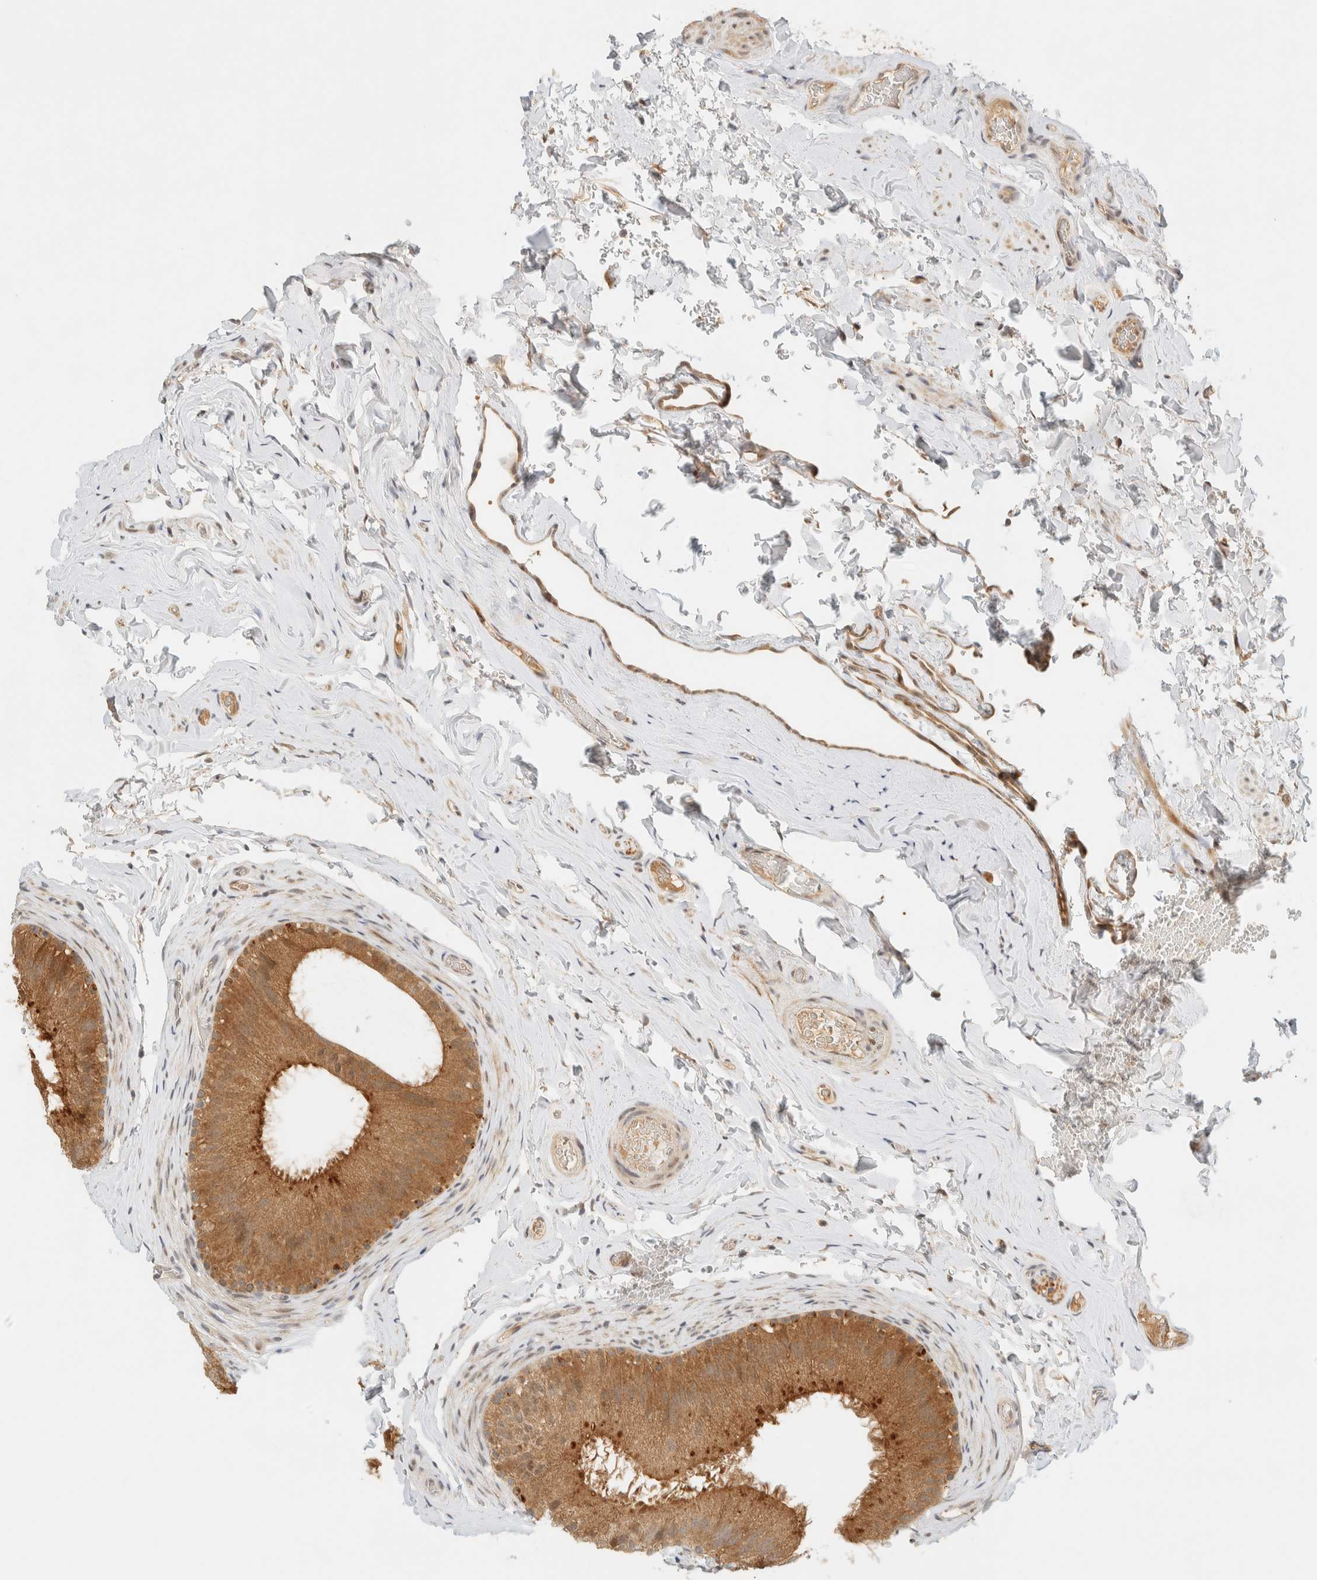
{"staining": {"intensity": "moderate", "quantity": ">75%", "location": "cytoplasmic/membranous"}, "tissue": "epididymis", "cell_type": "Glandular cells", "image_type": "normal", "snomed": [{"axis": "morphology", "description": "Normal tissue, NOS"}, {"axis": "topography", "description": "Vascular tissue"}, {"axis": "topography", "description": "Epididymis"}], "caption": "A medium amount of moderate cytoplasmic/membranous positivity is present in approximately >75% of glandular cells in unremarkable epididymis.", "gene": "KIFAP3", "patient": {"sex": "male", "age": 49}}